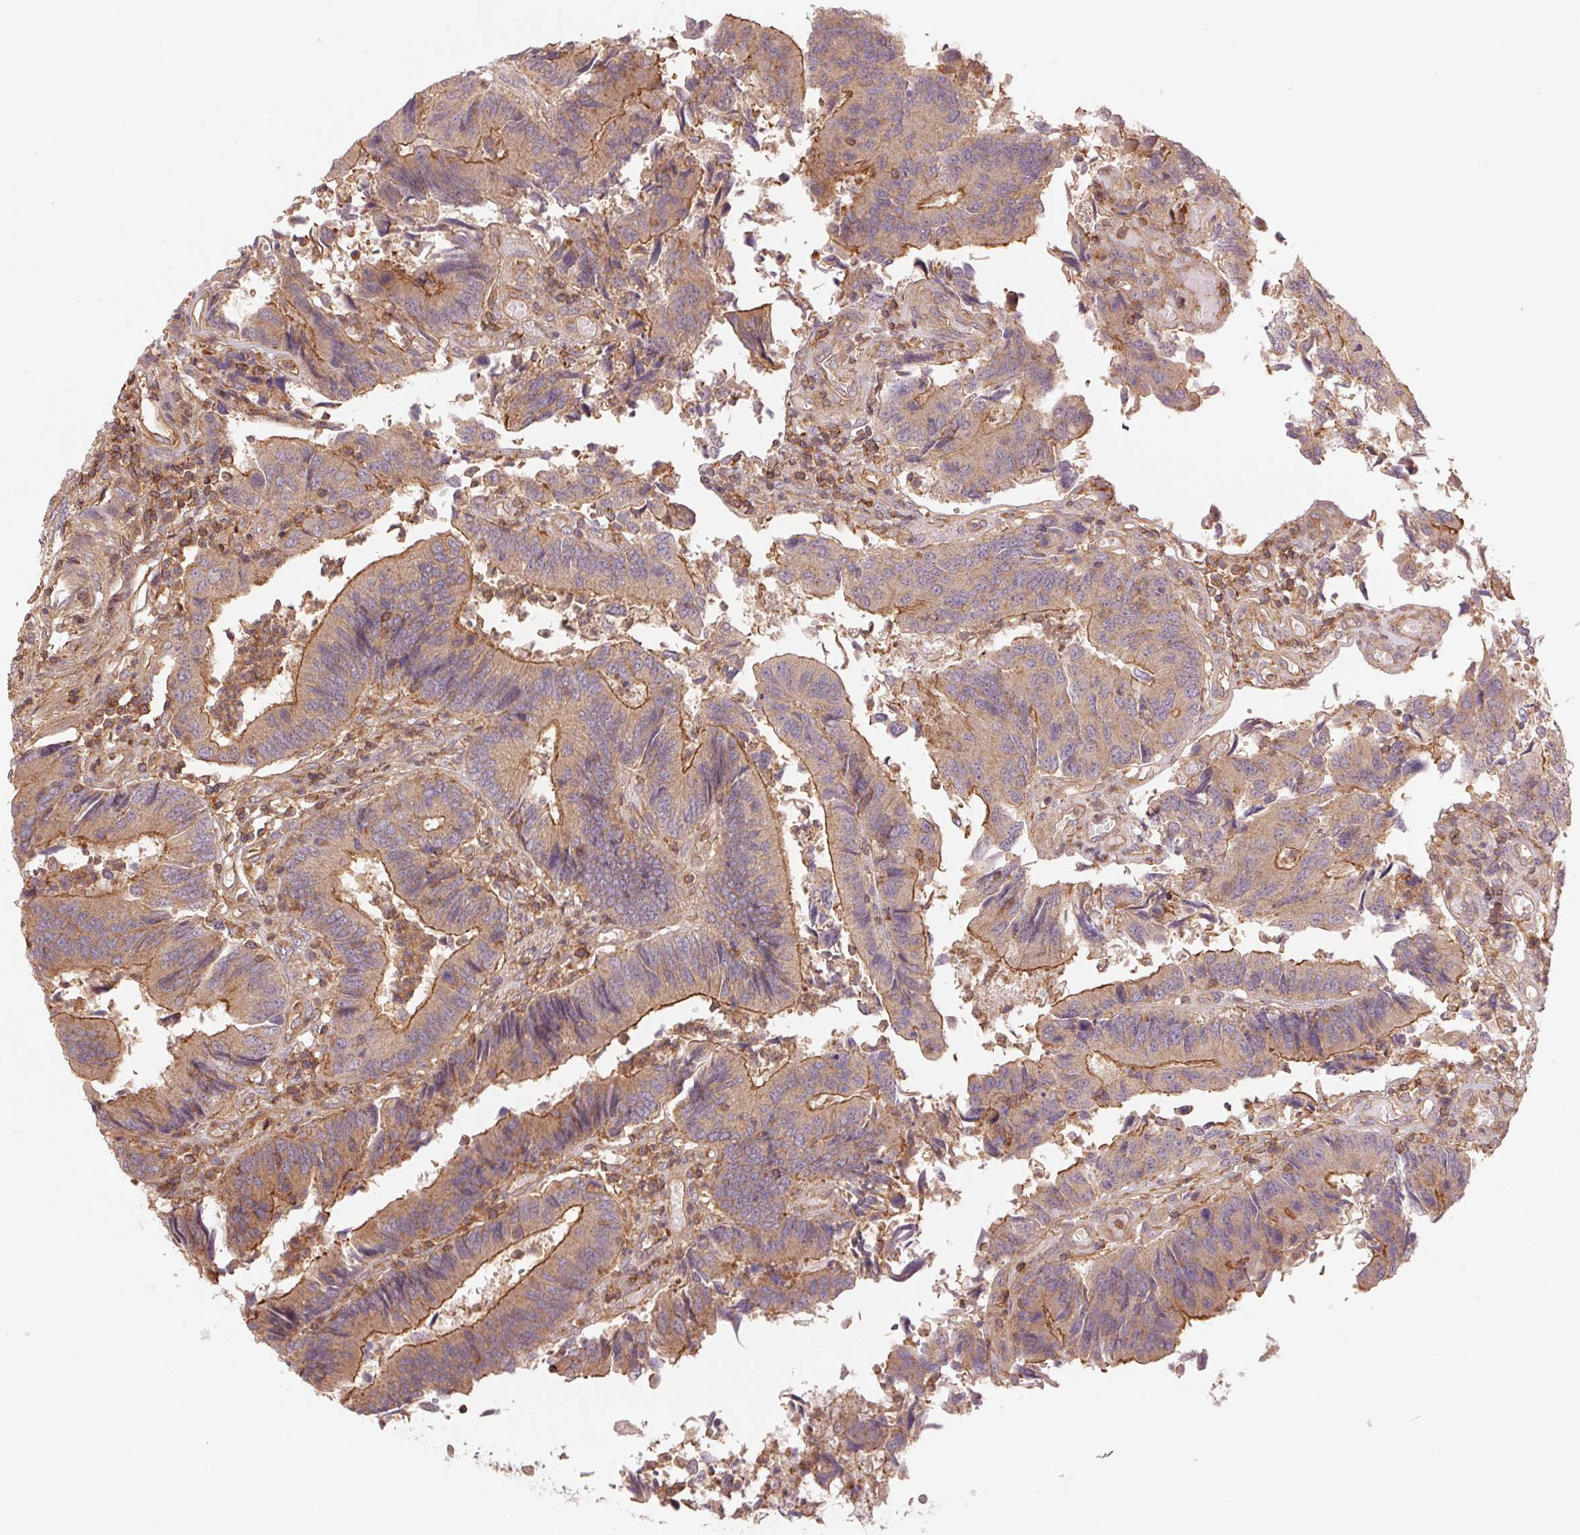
{"staining": {"intensity": "moderate", "quantity": ">75%", "location": "cytoplasmic/membranous"}, "tissue": "colorectal cancer", "cell_type": "Tumor cells", "image_type": "cancer", "snomed": [{"axis": "morphology", "description": "Adenocarcinoma, NOS"}, {"axis": "topography", "description": "Colon"}], "caption": "Tumor cells demonstrate medium levels of moderate cytoplasmic/membranous expression in about >75% of cells in colorectal adenocarcinoma.", "gene": "TUBA3D", "patient": {"sex": "female", "age": 67}}